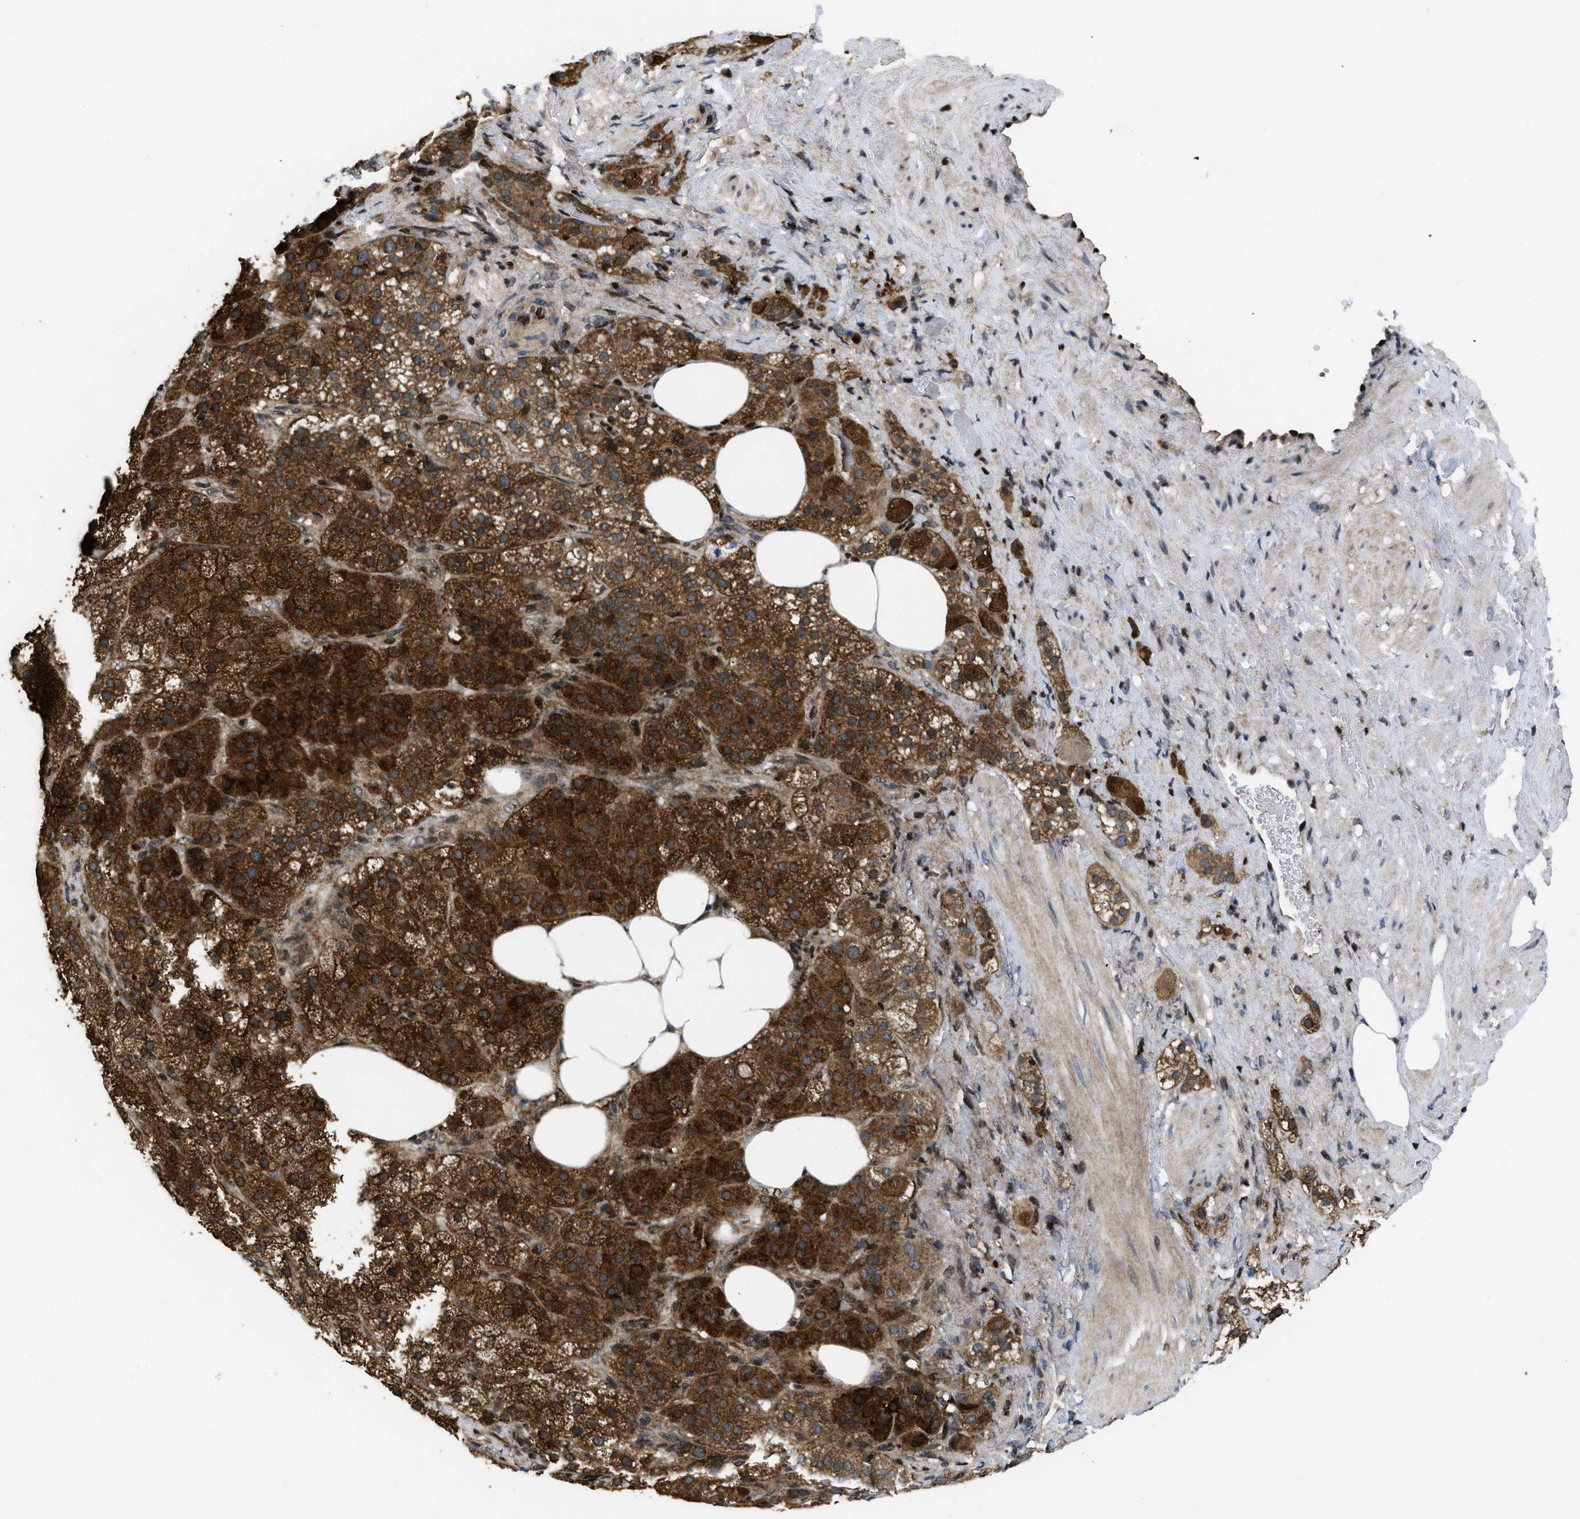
{"staining": {"intensity": "strong", "quantity": ">75%", "location": "cytoplasmic/membranous"}, "tissue": "adrenal gland", "cell_type": "Glandular cells", "image_type": "normal", "snomed": [{"axis": "morphology", "description": "Normal tissue, NOS"}, {"axis": "topography", "description": "Adrenal gland"}], "caption": "IHC (DAB) staining of benign adrenal gland exhibits strong cytoplasmic/membranous protein positivity in about >75% of glandular cells.", "gene": "PPP2CB", "patient": {"sex": "female", "age": 59}}